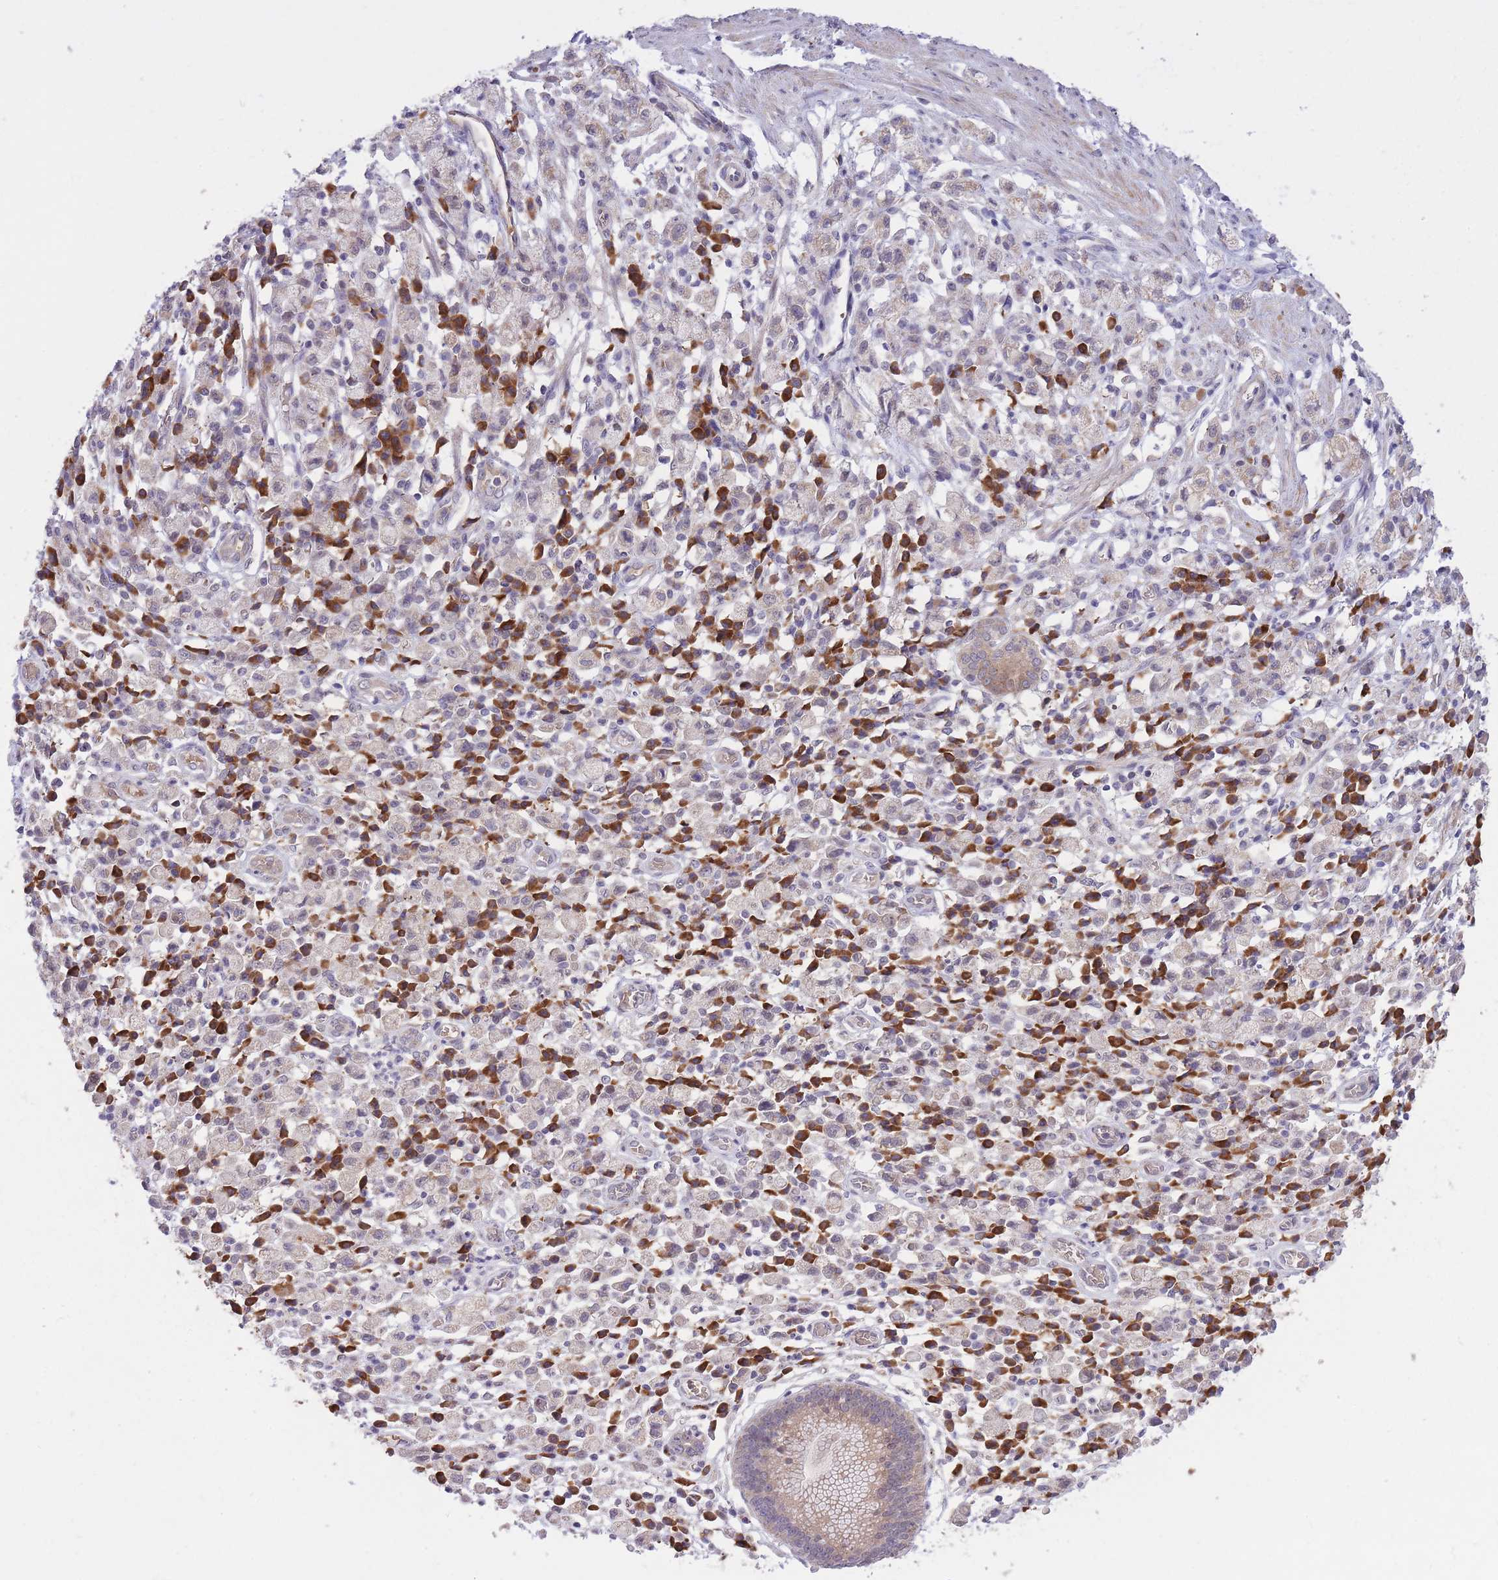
{"staining": {"intensity": "negative", "quantity": "none", "location": "none"}, "tissue": "stomach cancer", "cell_type": "Tumor cells", "image_type": "cancer", "snomed": [{"axis": "morphology", "description": "Adenocarcinoma, NOS"}, {"axis": "topography", "description": "Stomach"}], "caption": "Human stomach cancer stained for a protein using IHC exhibits no staining in tumor cells.", "gene": "POLR3F", "patient": {"sex": "male", "age": 77}}